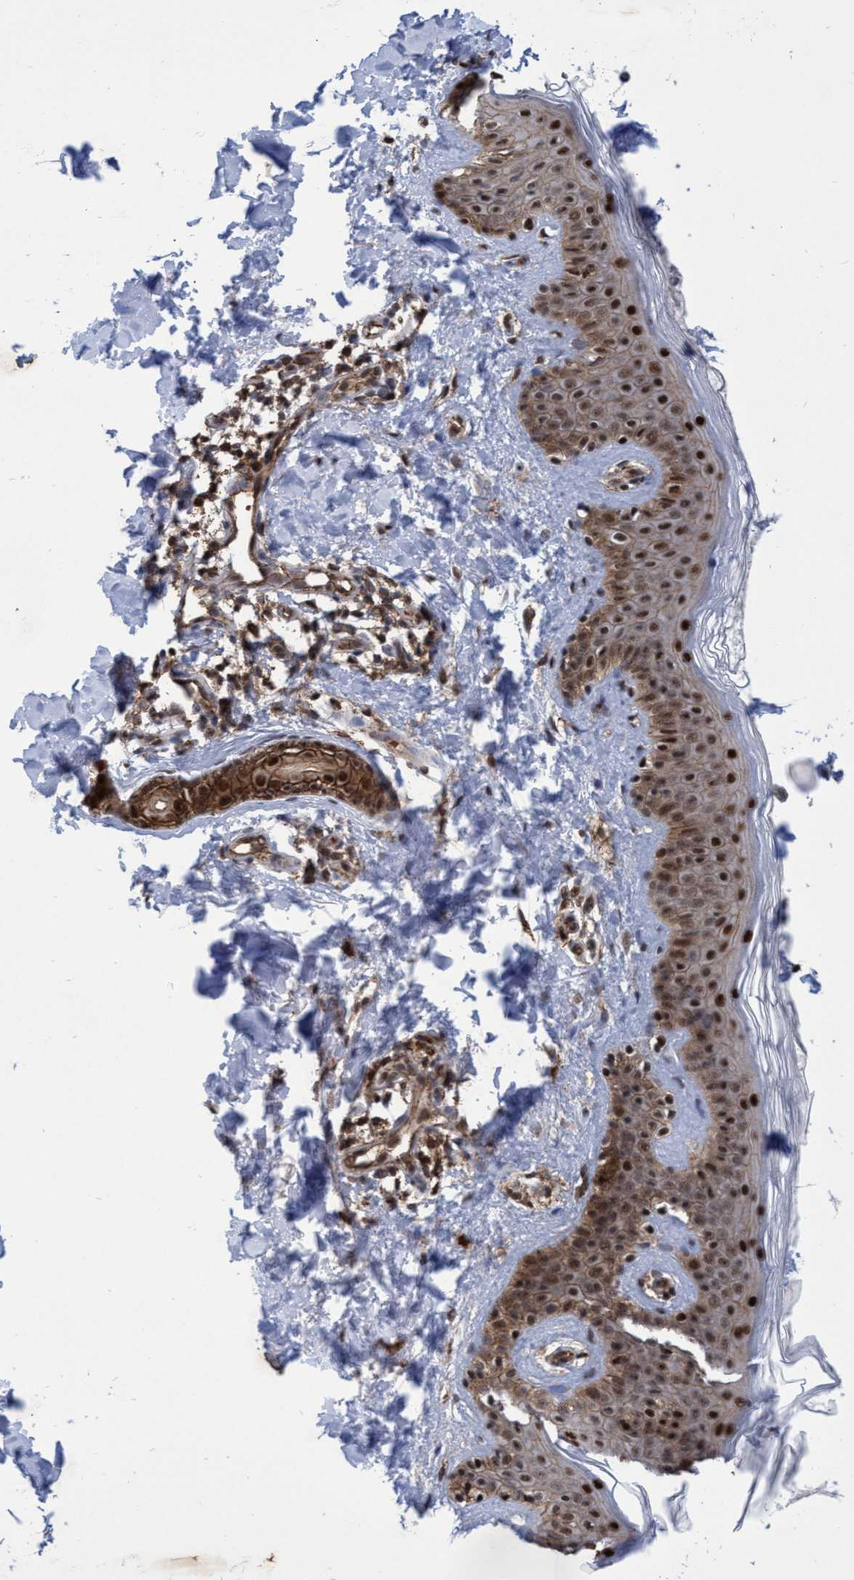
{"staining": {"intensity": "strong", "quantity": ">75%", "location": "cytoplasmic/membranous"}, "tissue": "skin", "cell_type": "Fibroblasts", "image_type": "normal", "snomed": [{"axis": "morphology", "description": "Normal tissue, NOS"}, {"axis": "topography", "description": "Skin"}], "caption": "IHC photomicrograph of normal skin: skin stained using immunohistochemistry shows high levels of strong protein expression localized specifically in the cytoplasmic/membranous of fibroblasts, appearing as a cytoplasmic/membranous brown color.", "gene": "GTF2F1", "patient": {"sex": "male", "age": 40}}